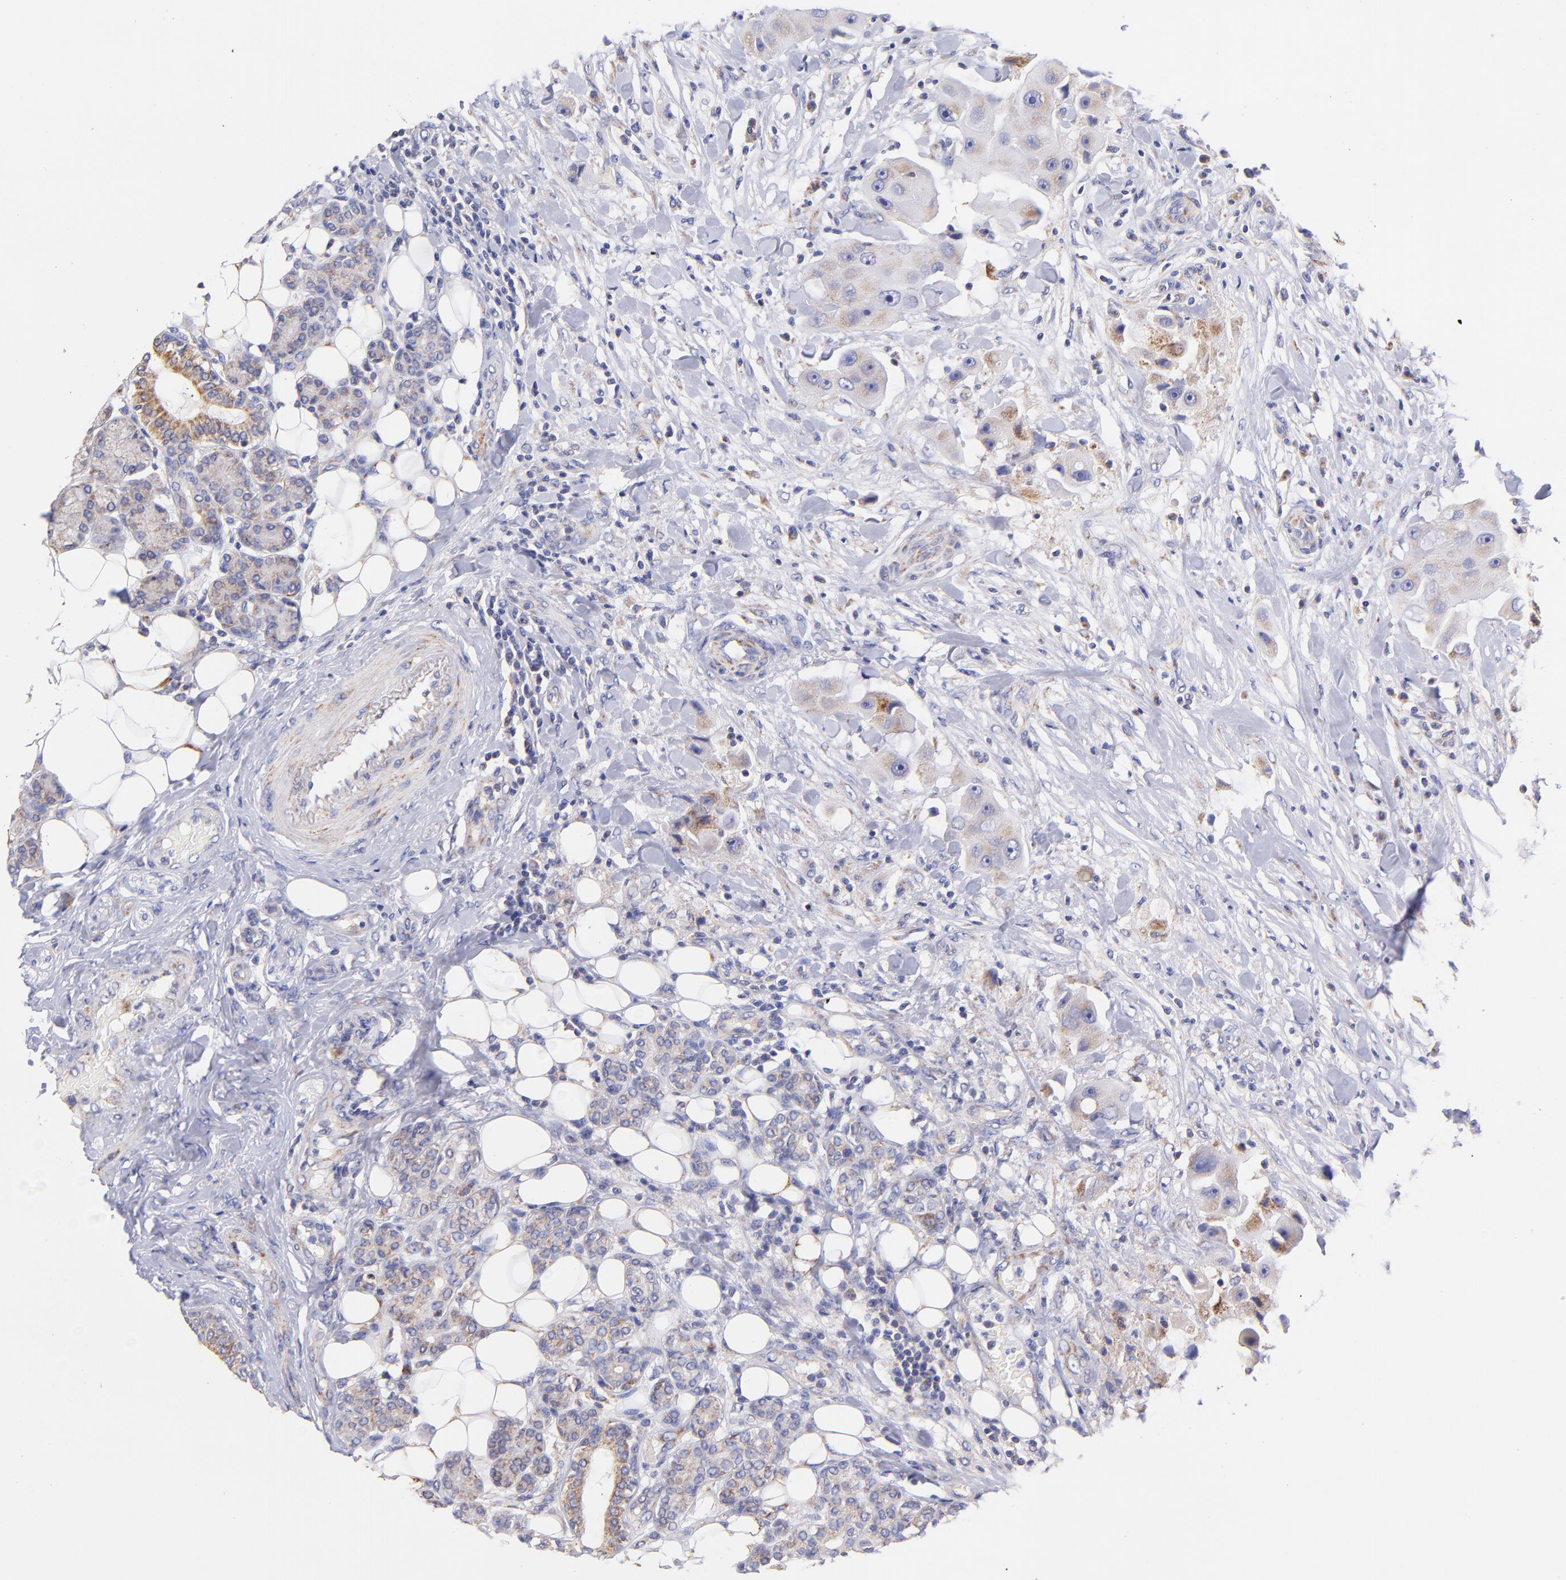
{"staining": {"intensity": "weak", "quantity": "25%-75%", "location": "cytoplasmic/membranous"}, "tissue": "head and neck cancer", "cell_type": "Tumor cells", "image_type": "cancer", "snomed": [{"axis": "morphology", "description": "Normal tissue, NOS"}, {"axis": "morphology", "description": "Adenocarcinoma, NOS"}, {"axis": "topography", "description": "Salivary gland"}, {"axis": "topography", "description": "Head-Neck"}], "caption": "IHC image of human head and neck cancer (adenocarcinoma) stained for a protein (brown), which demonstrates low levels of weak cytoplasmic/membranous expression in approximately 25%-75% of tumor cells.", "gene": "NDUFB7", "patient": {"sex": "male", "age": 80}}